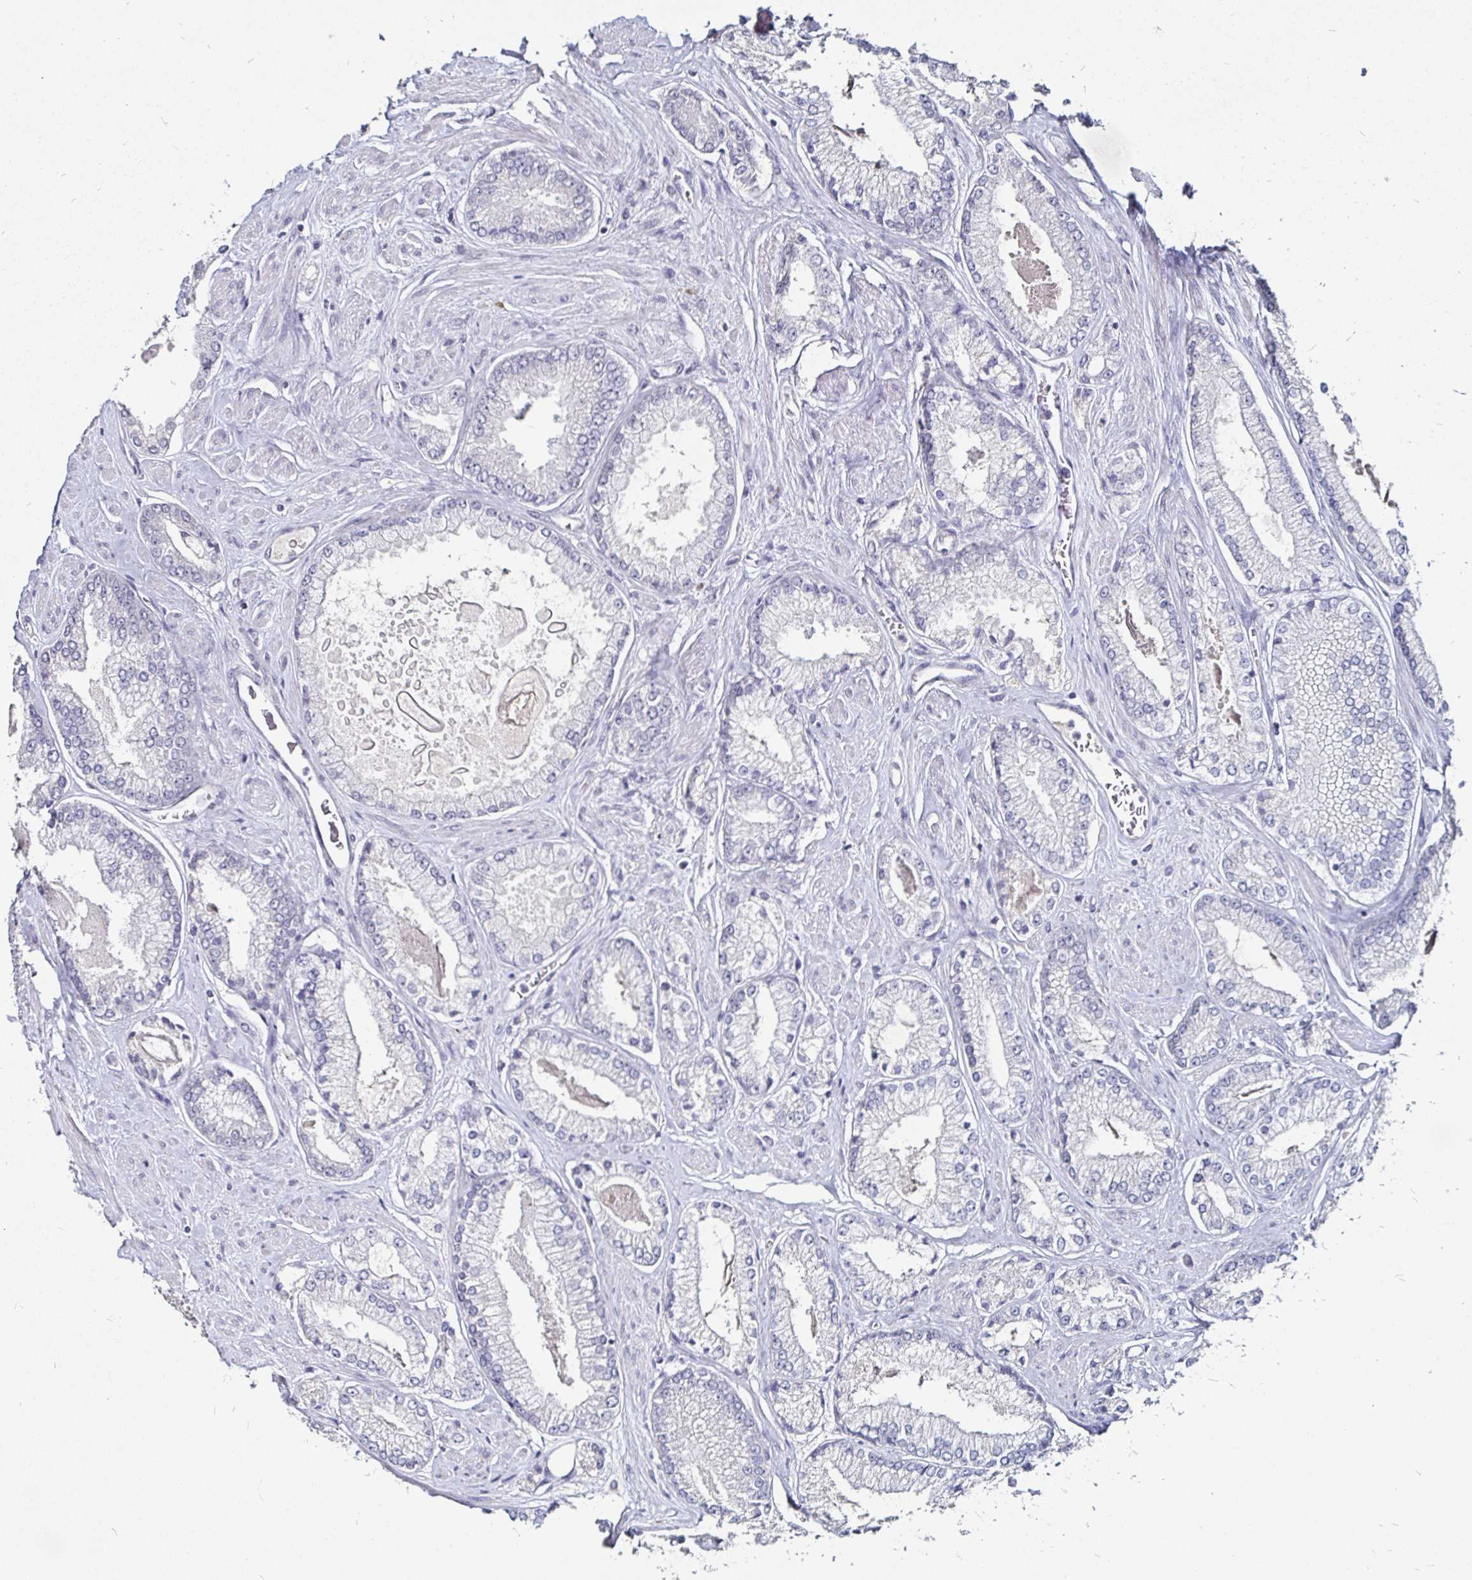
{"staining": {"intensity": "negative", "quantity": "none", "location": "none"}, "tissue": "prostate cancer", "cell_type": "Tumor cells", "image_type": "cancer", "snomed": [{"axis": "morphology", "description": "Adenocarcinoma, Low grade"}, {"axis": "topography", "description": "Prostate"}], "caption": "Photomicrograph shows no protein expression in tumor cells of prostate cancer (adenocarcinoma (low-grade)) tissue.", "gene": "FAIM2", "patient": {"sex": "male", "age": 67}}